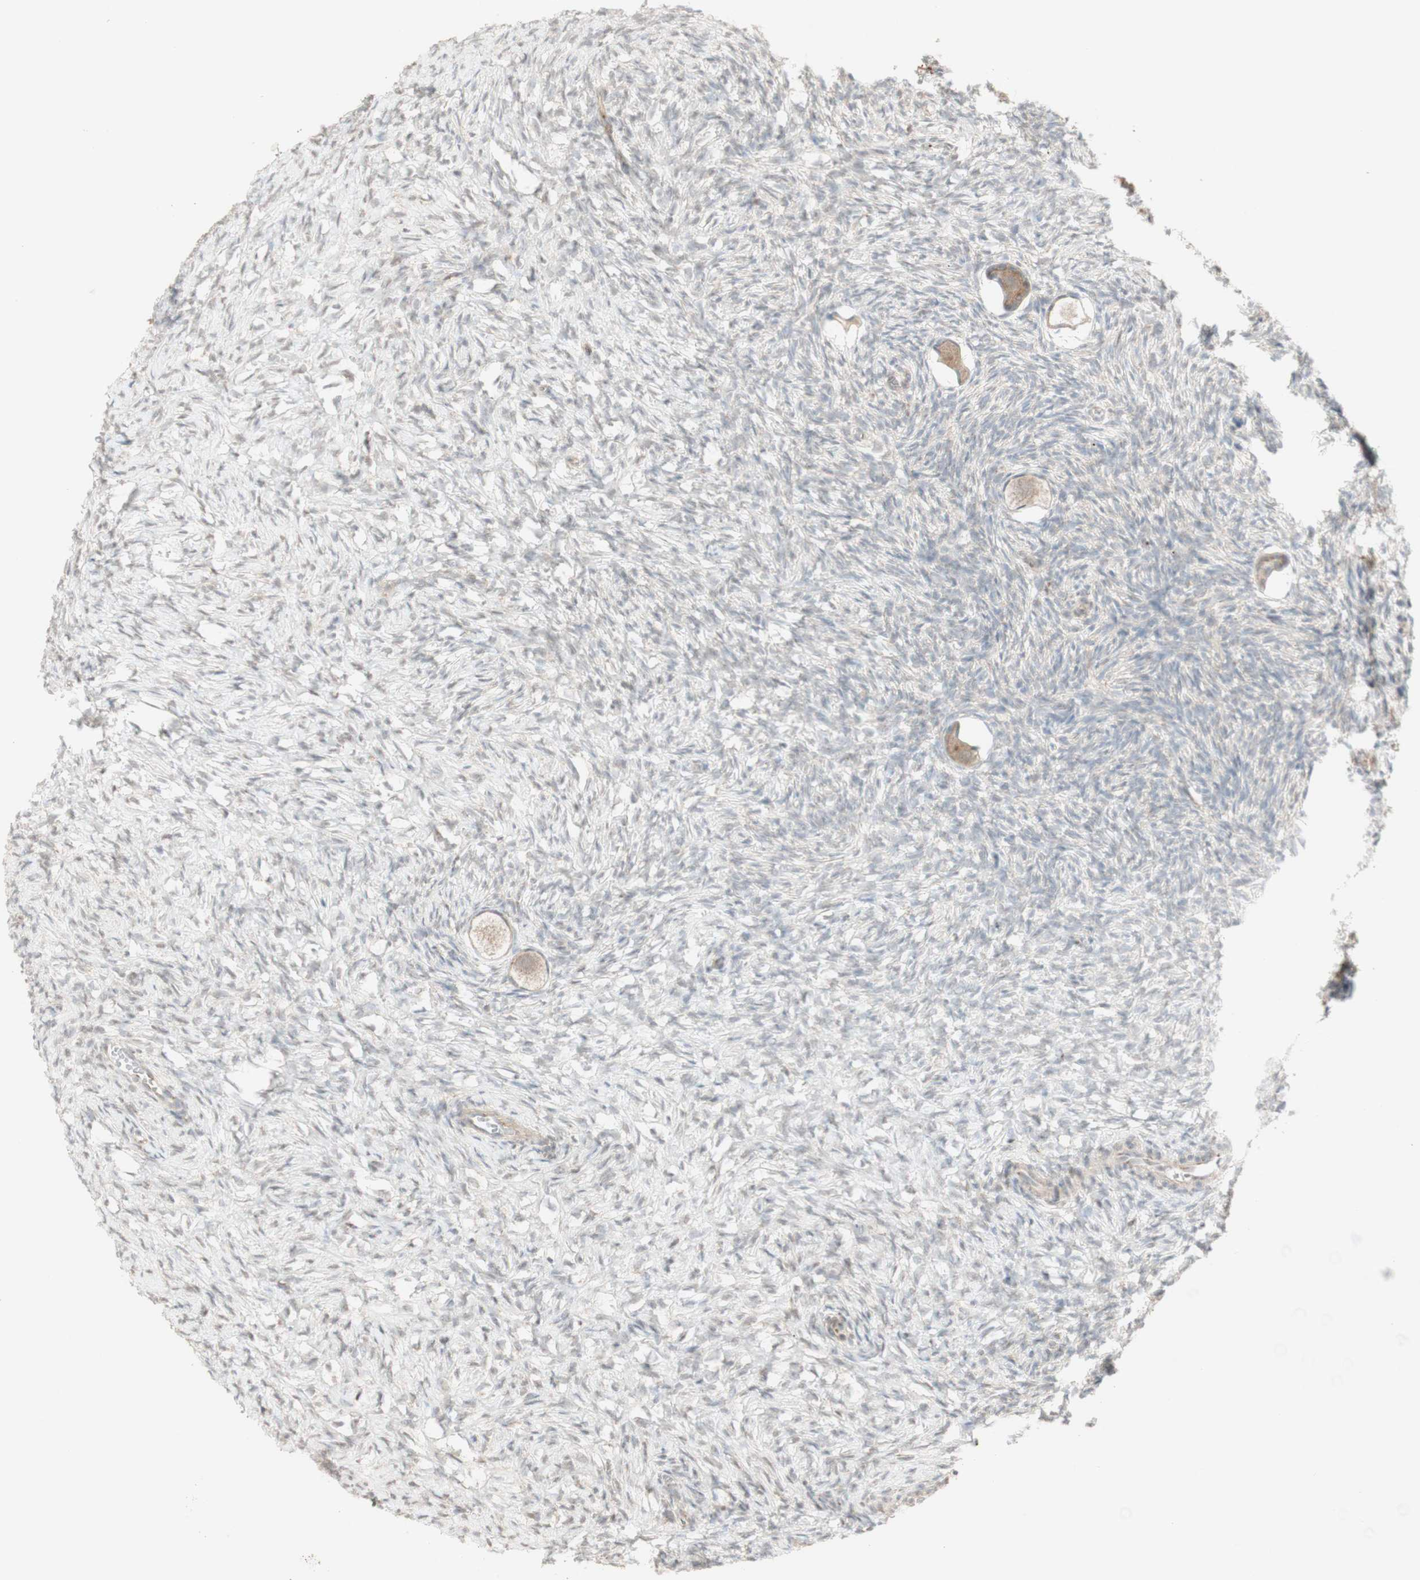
{"staining": {"intensity": "weak", "quantity": ">75%", "location": "cytoplasmic/membranous"}, "tissue": "ovary", "cell_type": "Ovarian stroma cells", "image_type": "normal", "snomed": [{"axis": "morphology", "description": "Normal tissue, NOS"}, {"axis": "topography", "description": "Ovary"}], "caption": "This is an image of immunohistochemistry (IHC) staining of unremarkable ovary, which shows weak positivity in the cytoplasmic/membranous of ovarian stroma cells.", "gene": "CYLD", "patient": {"sex": "female", "age": 35}}